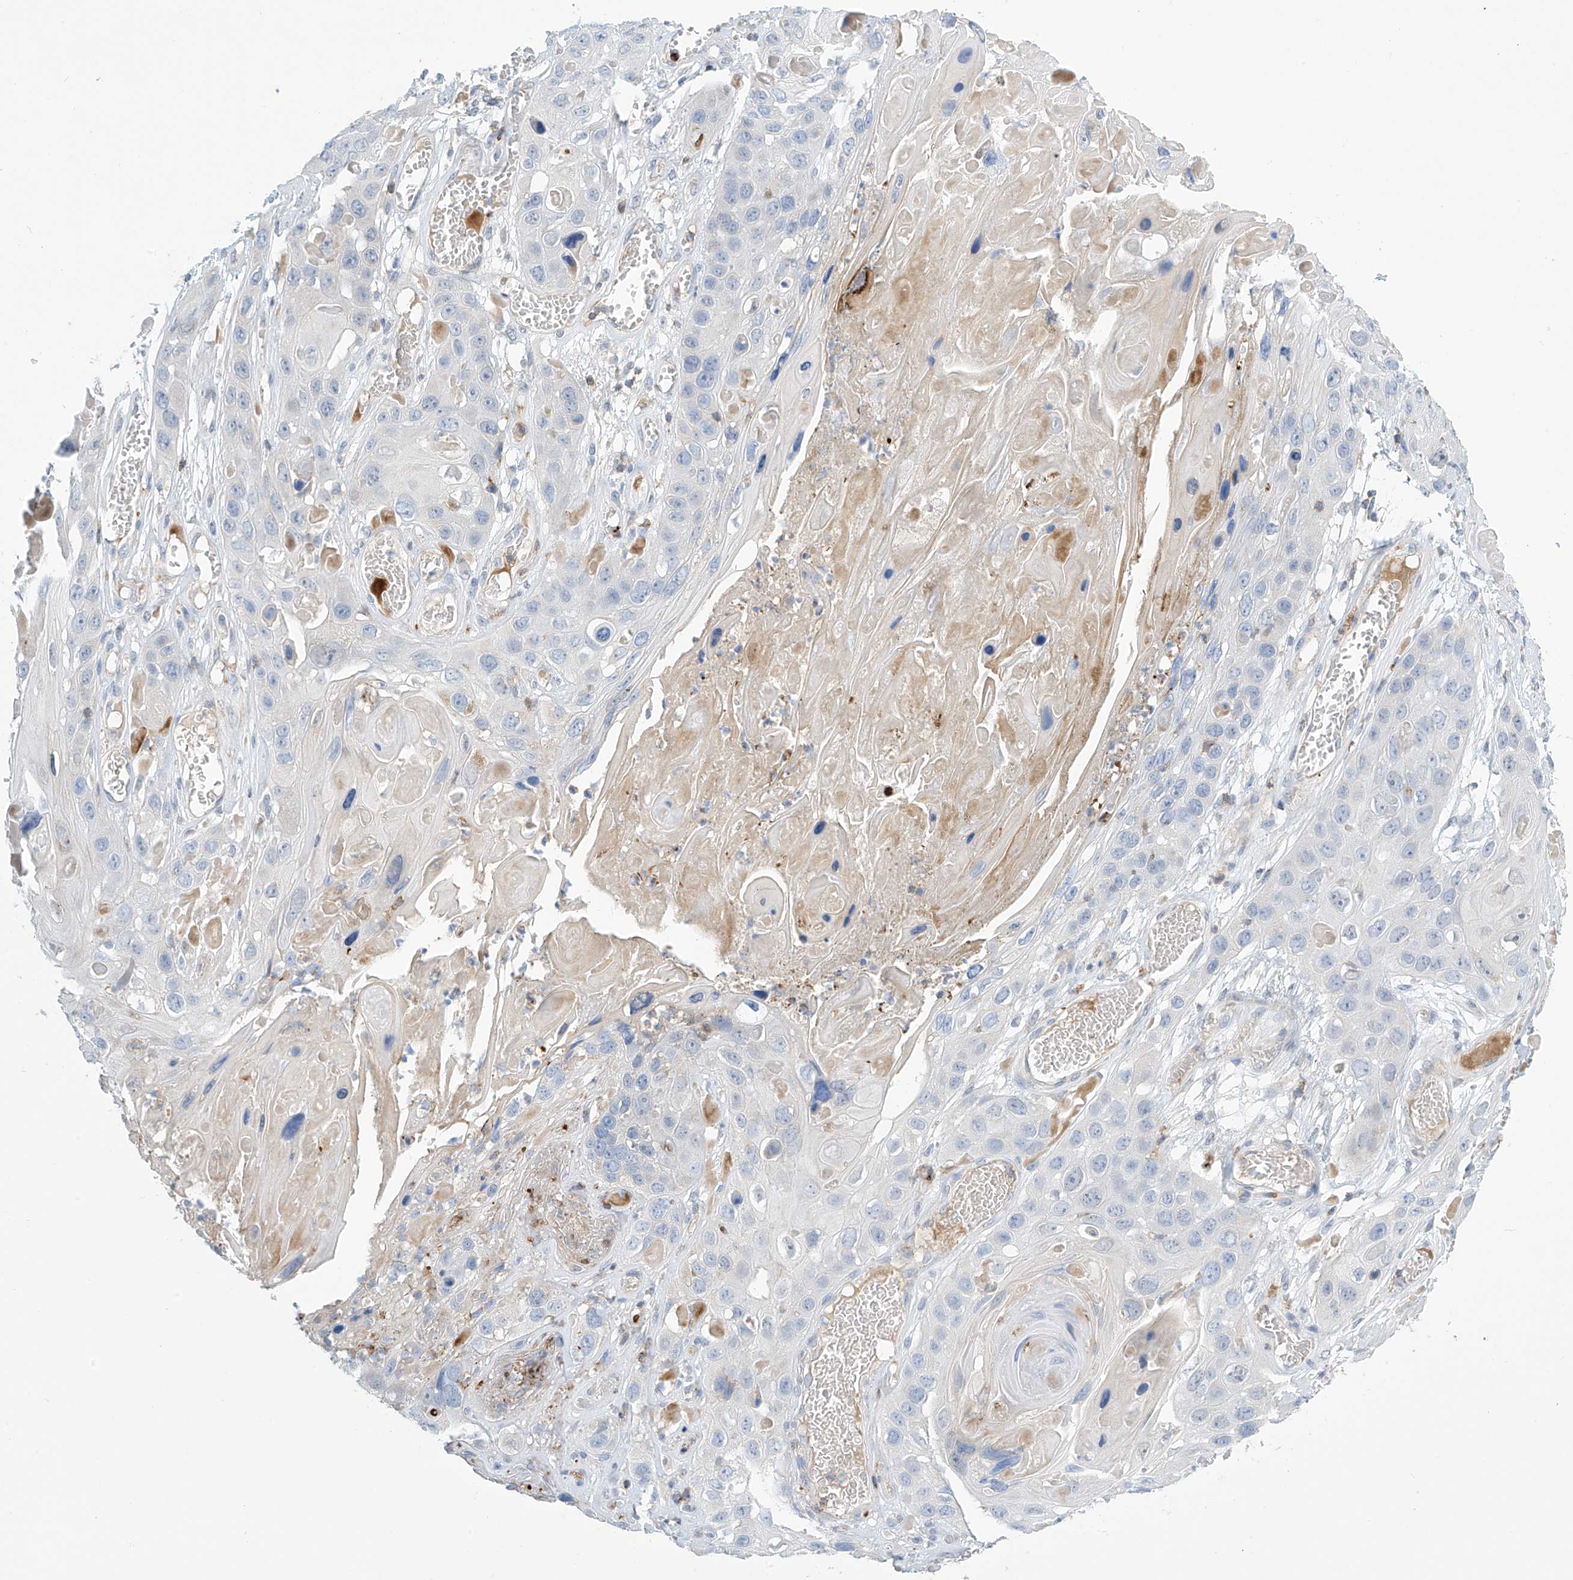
{"staining": {"intensity": "negative", "quantity": "none", "location": "none"}, "tissue": "skin cancer", "cell_type": "Tumor cells", "image_type": "cancer", "snomed": [{"axis": "morphology", "description": "Squamous cell carcinoma, NOS"}, {"axis": "topography", "description": "Skin"}], "caption": "Tumor cells show no significant staining in squamous cell carcinoma (skin).", "gene": "IBA57", "patient": {"sex": "male", "age": 55}}